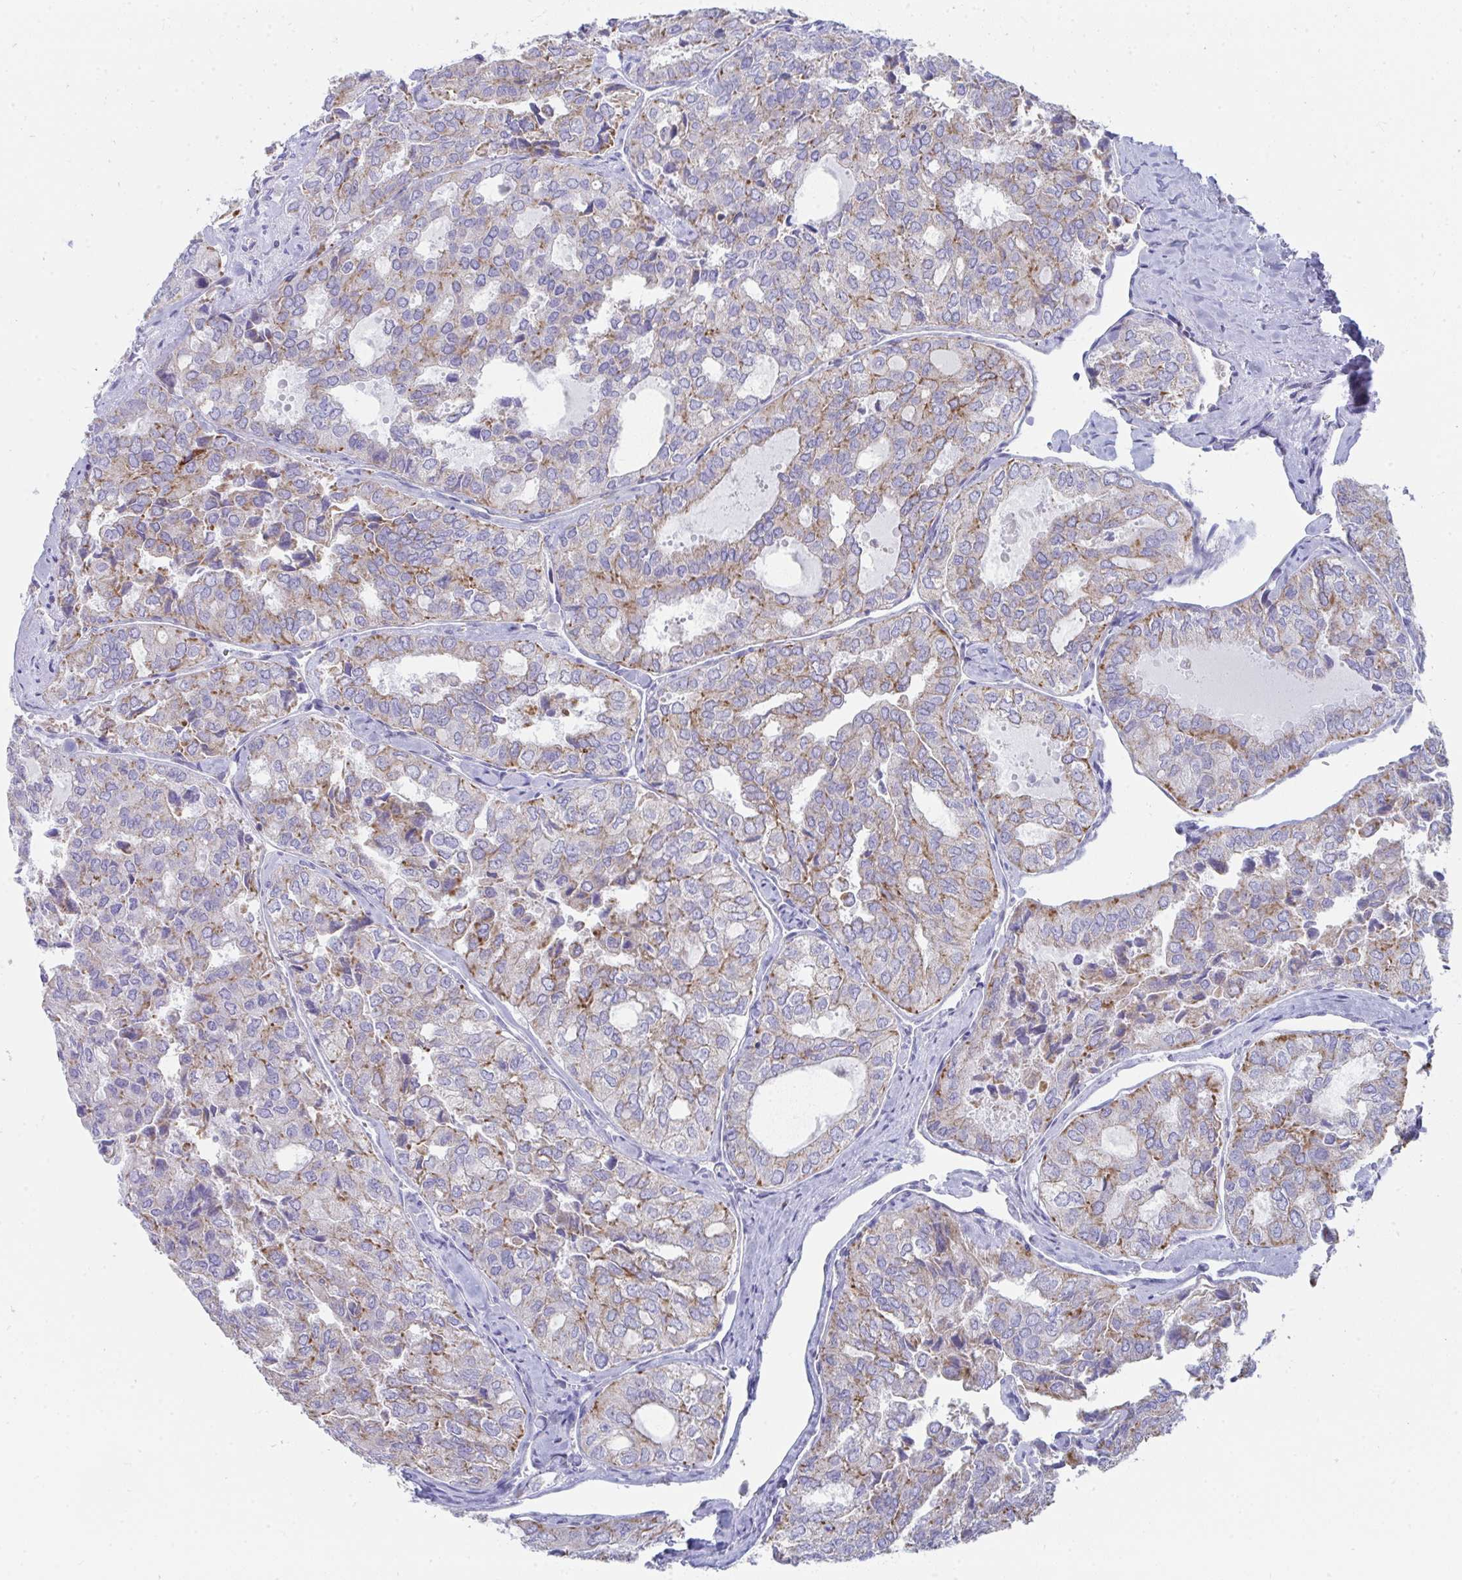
{"staining": {"intensity": "weak", "quantity": "25%-75%", "location": "cytoplasmic/membranous"}, "tissue": "thyroid cancer", "cell_type": "Tumor cells", "image_type": "cancer", "snomed": [{"axis": "morphology", "description": "Follicular adenoma carcinoma, NOS"}, {"axis": "topography", "description": "Thyroid gland"}], "caption": "Immunohistochemistry image of thyroid cancer stained for a protein (brown), which demonstrates low levels of weak cytoplasmic/membranous expression in approximately 25%-75% of tumor cells.", "gene": "AIFM1", "patient": {"sex": "male", "age": 75}}